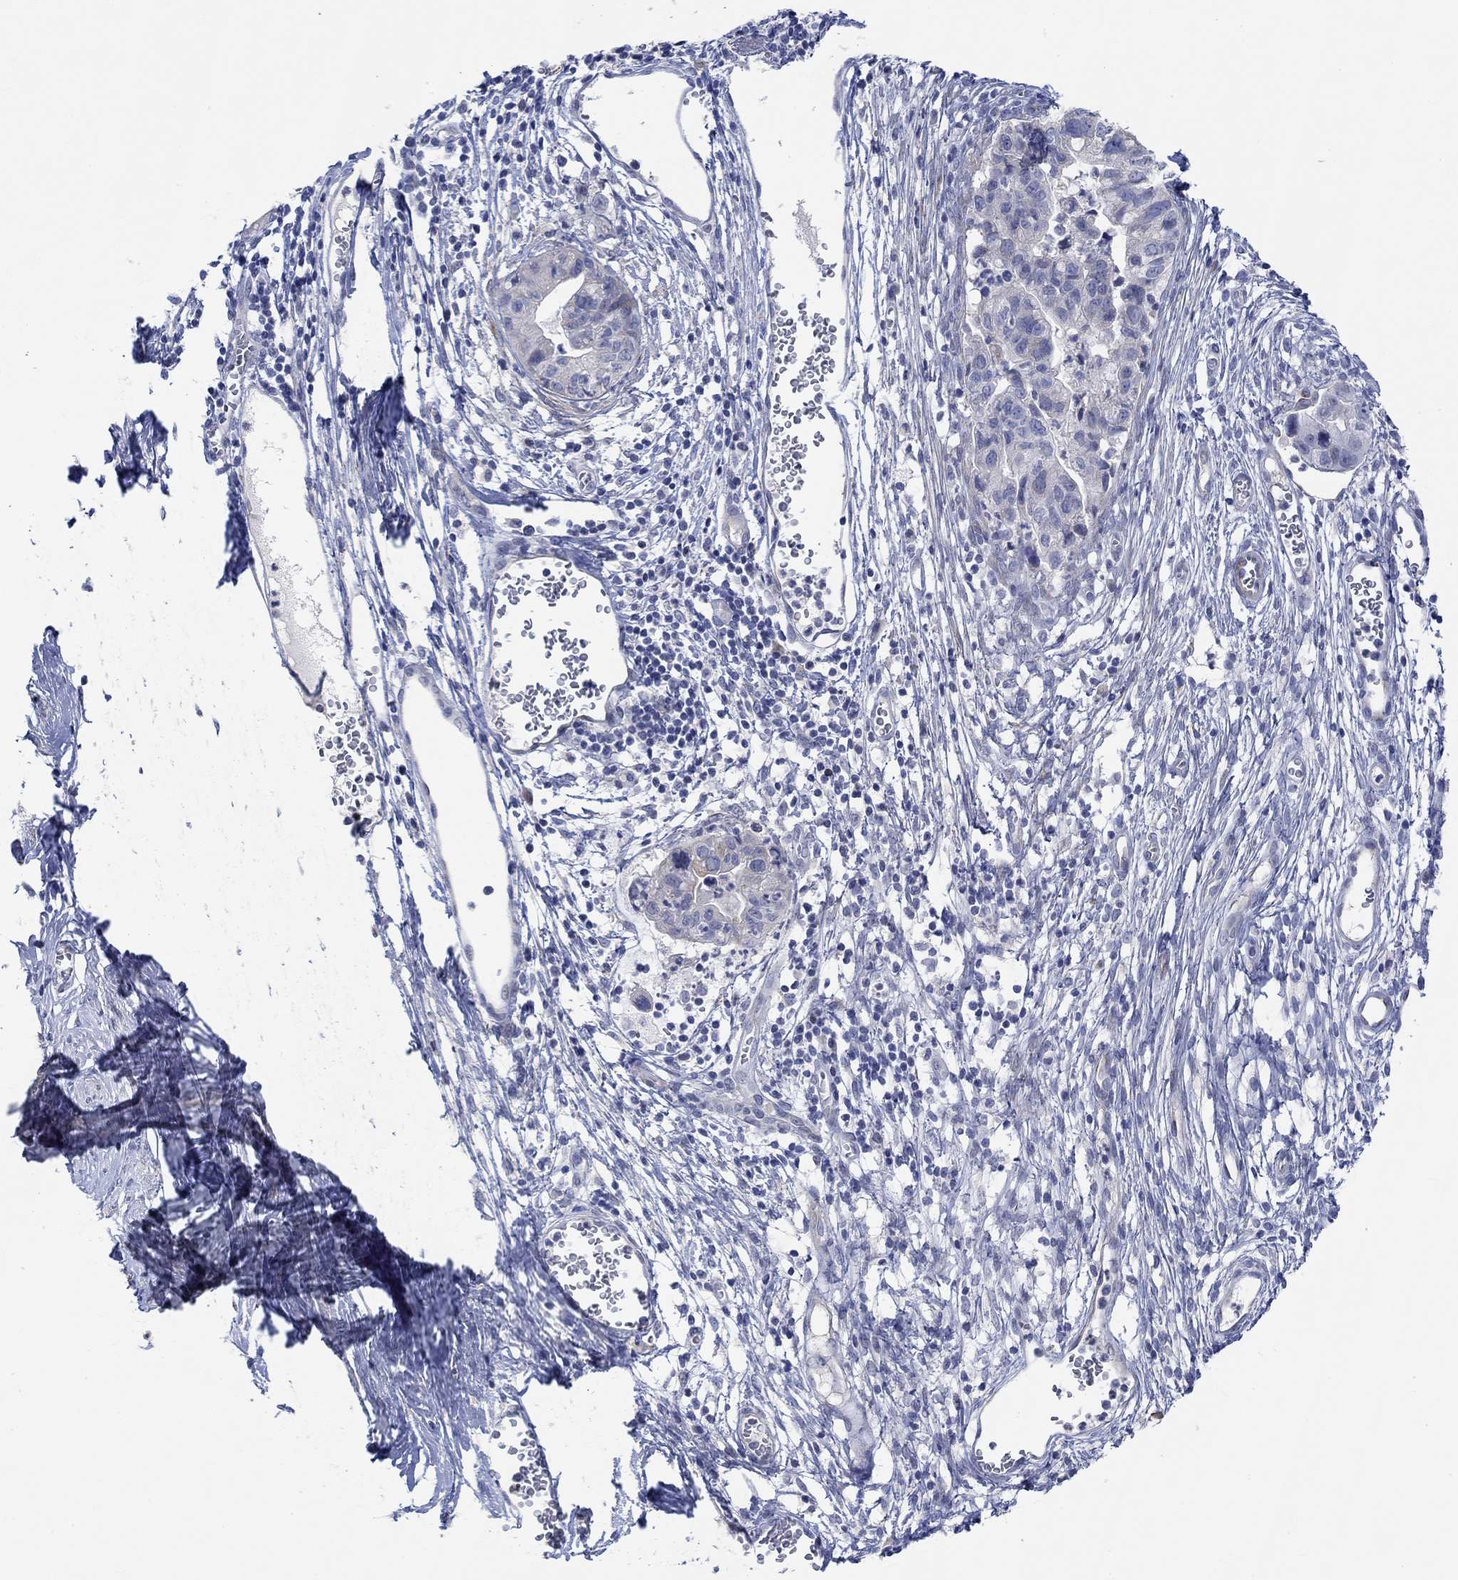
{"staining": {"intensity": "negative", "quantity": "none", "location": "none"}, "tissue": "cervical cancer", "cell_type": "Tumor cells", "image_type": "cancer", "snomed": [{"axis": "morphology", "description": "Adenocarcinoma, NOS"}, {"axis": "topography", "description": "Cervix"}], "caption": "This is an immunohistochemistry micrograph of cervical cancer. There is no positivity in tumor cells.", "gene": "DLK1", "patient": {"sex": "female", "age": 44}}